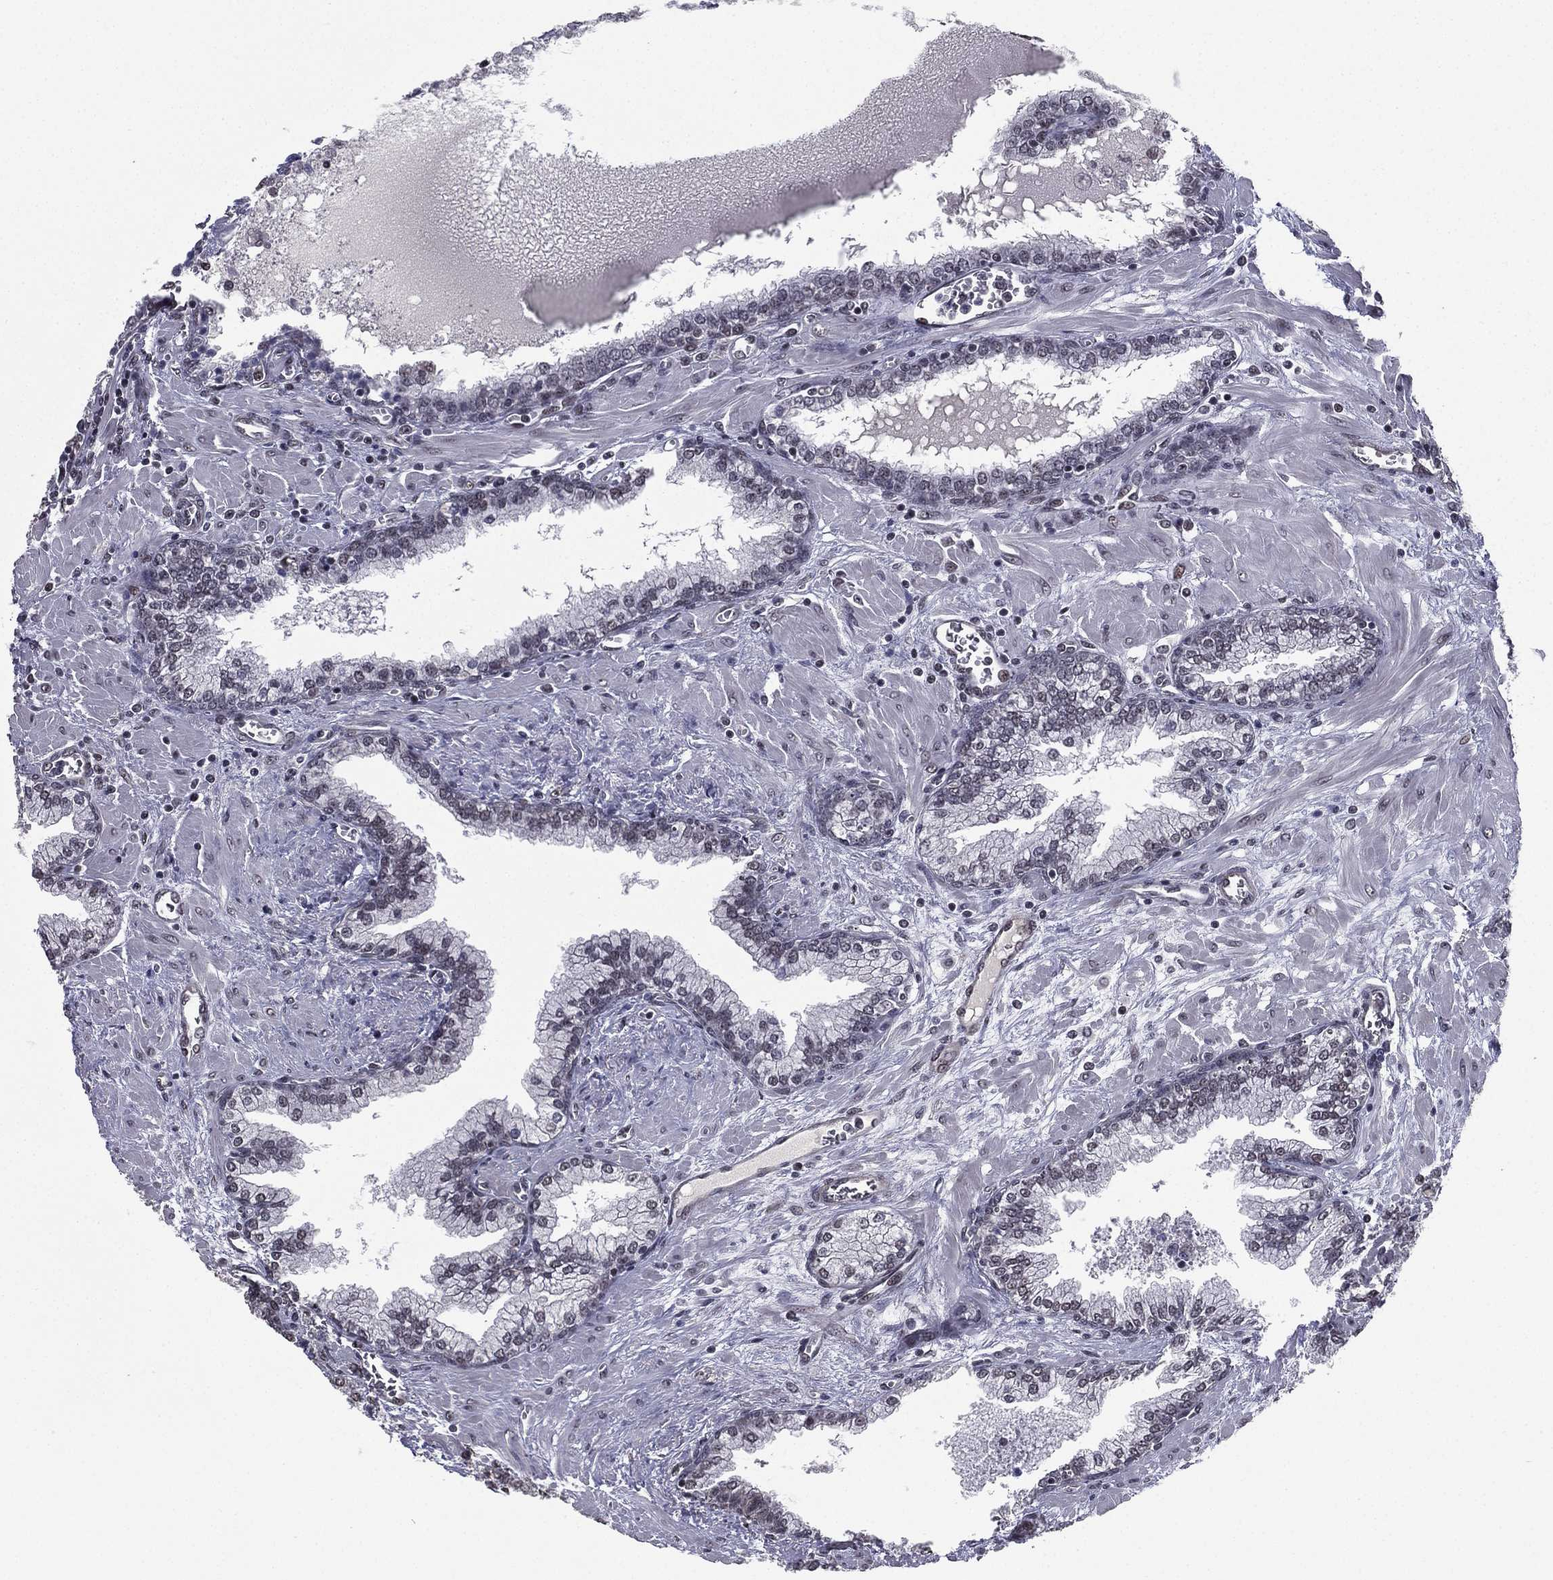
{"staining": {"intensity": "weak", "quantity": "<25%", "location": "nuclear"}, "tissue": "prostate cancer", "cell_type": "Tumor cells", "image_type": "cancer", "snomed": [{"axis": "morphology", "description": "Adenocarcinoma, NOS"}, {"axis": "topography", "description": "Prostate and seminal vesicle, NOS"}, {"axis": "topography", "description": "Prostate"}], "caption": "Immunohistochemistry photomicrograph of human prostate adenocarcinoma stained for a protein (brown), which displays no positivity in tumor cells.", "gene": "RARB", "patient": {"sex": "male", "age": 62}}